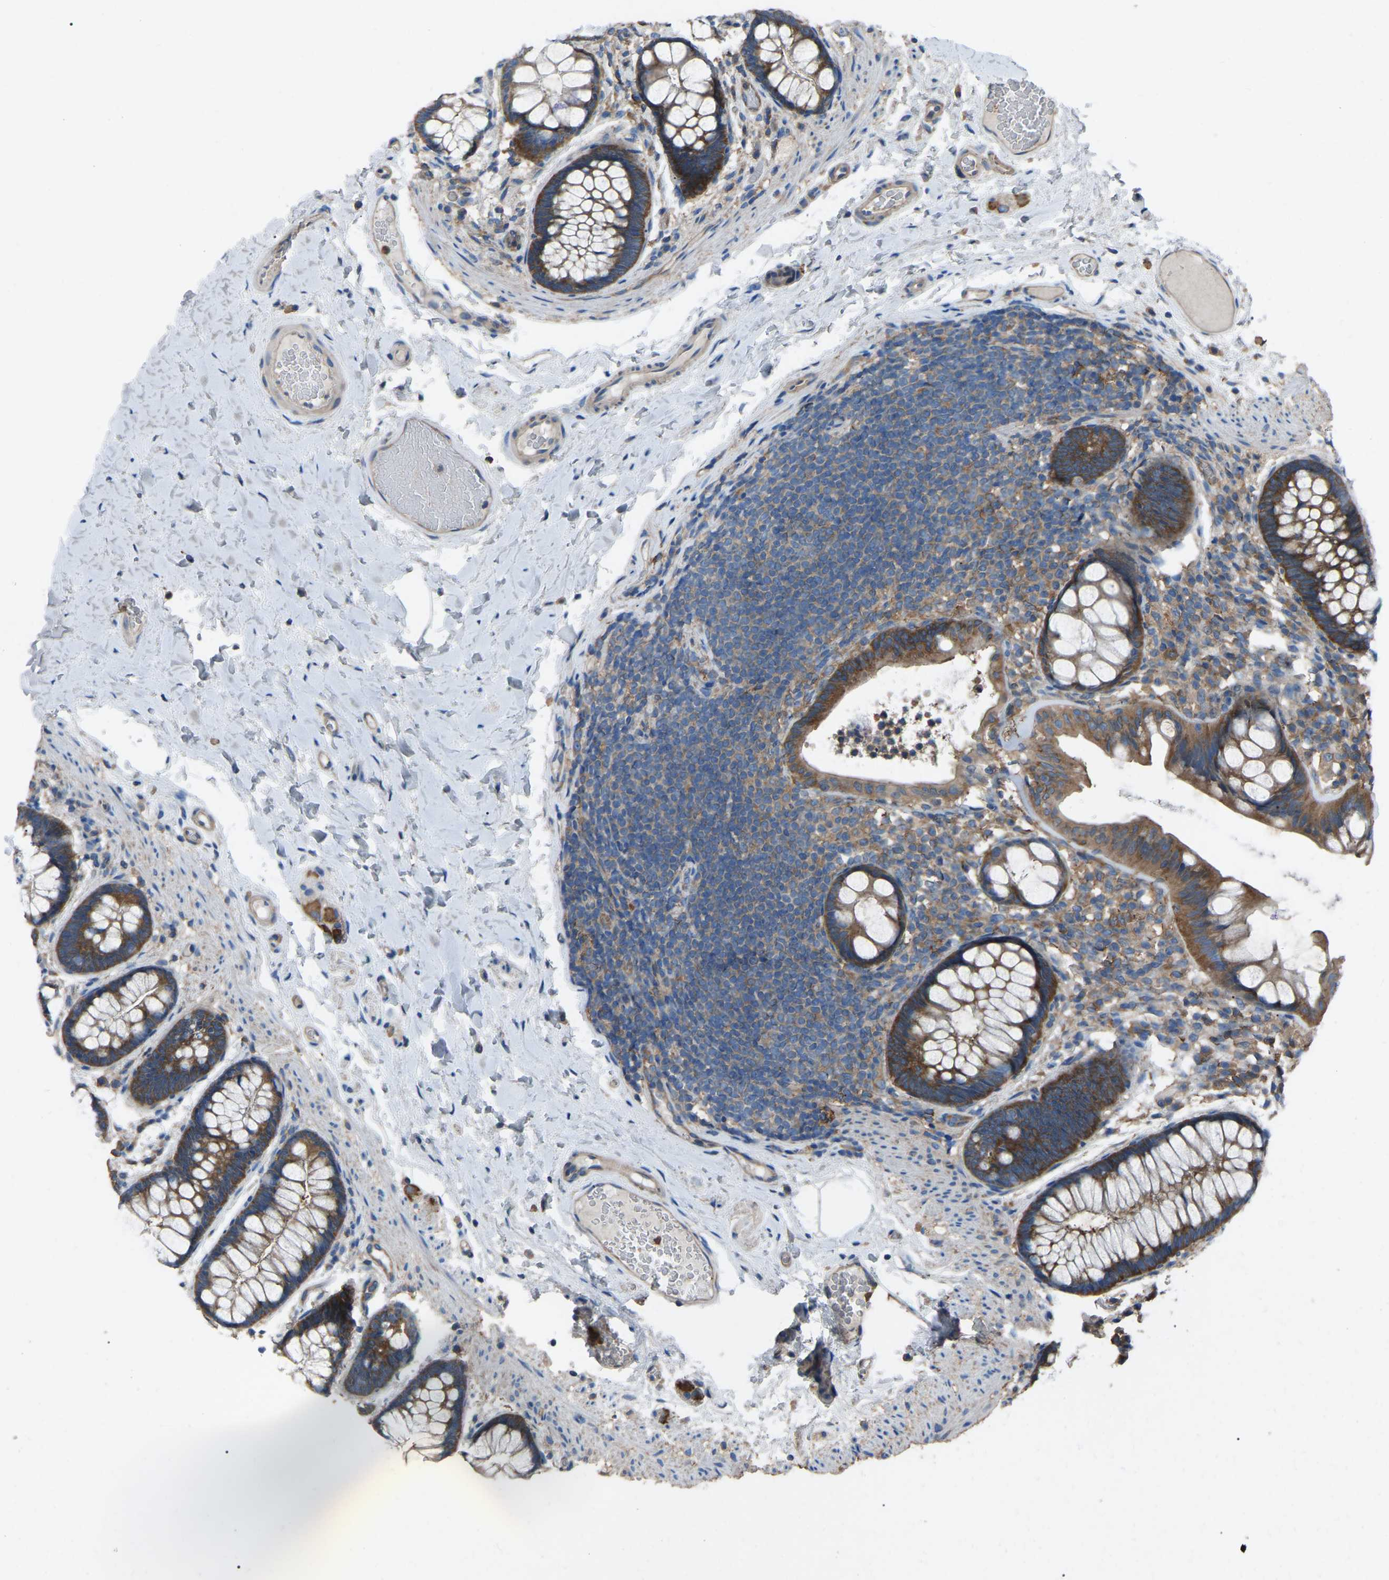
{"staining": {"intensity": "weak", "quantity": ">75%", "location": "cytoplasmic/membranous"}, "tissue": "colon", "cell_type": "Endothelial cells", "image_type": "normal", "snomed": [{"axis": "morphology", "description": "Normal tissue, NOS"}, {"axis": "topography", "description": "Colon"}], "caption": "IHC image of normal colon: human colon stained using IHC exhibits low levels of weak protein expression localized specifically in the cytoplasmic/membranous of endothelial cells, appearing as a cytoplasmic/membranous brown color.", "gene": "AIMP1", "patient": {"sex": "female", "age": 56}}